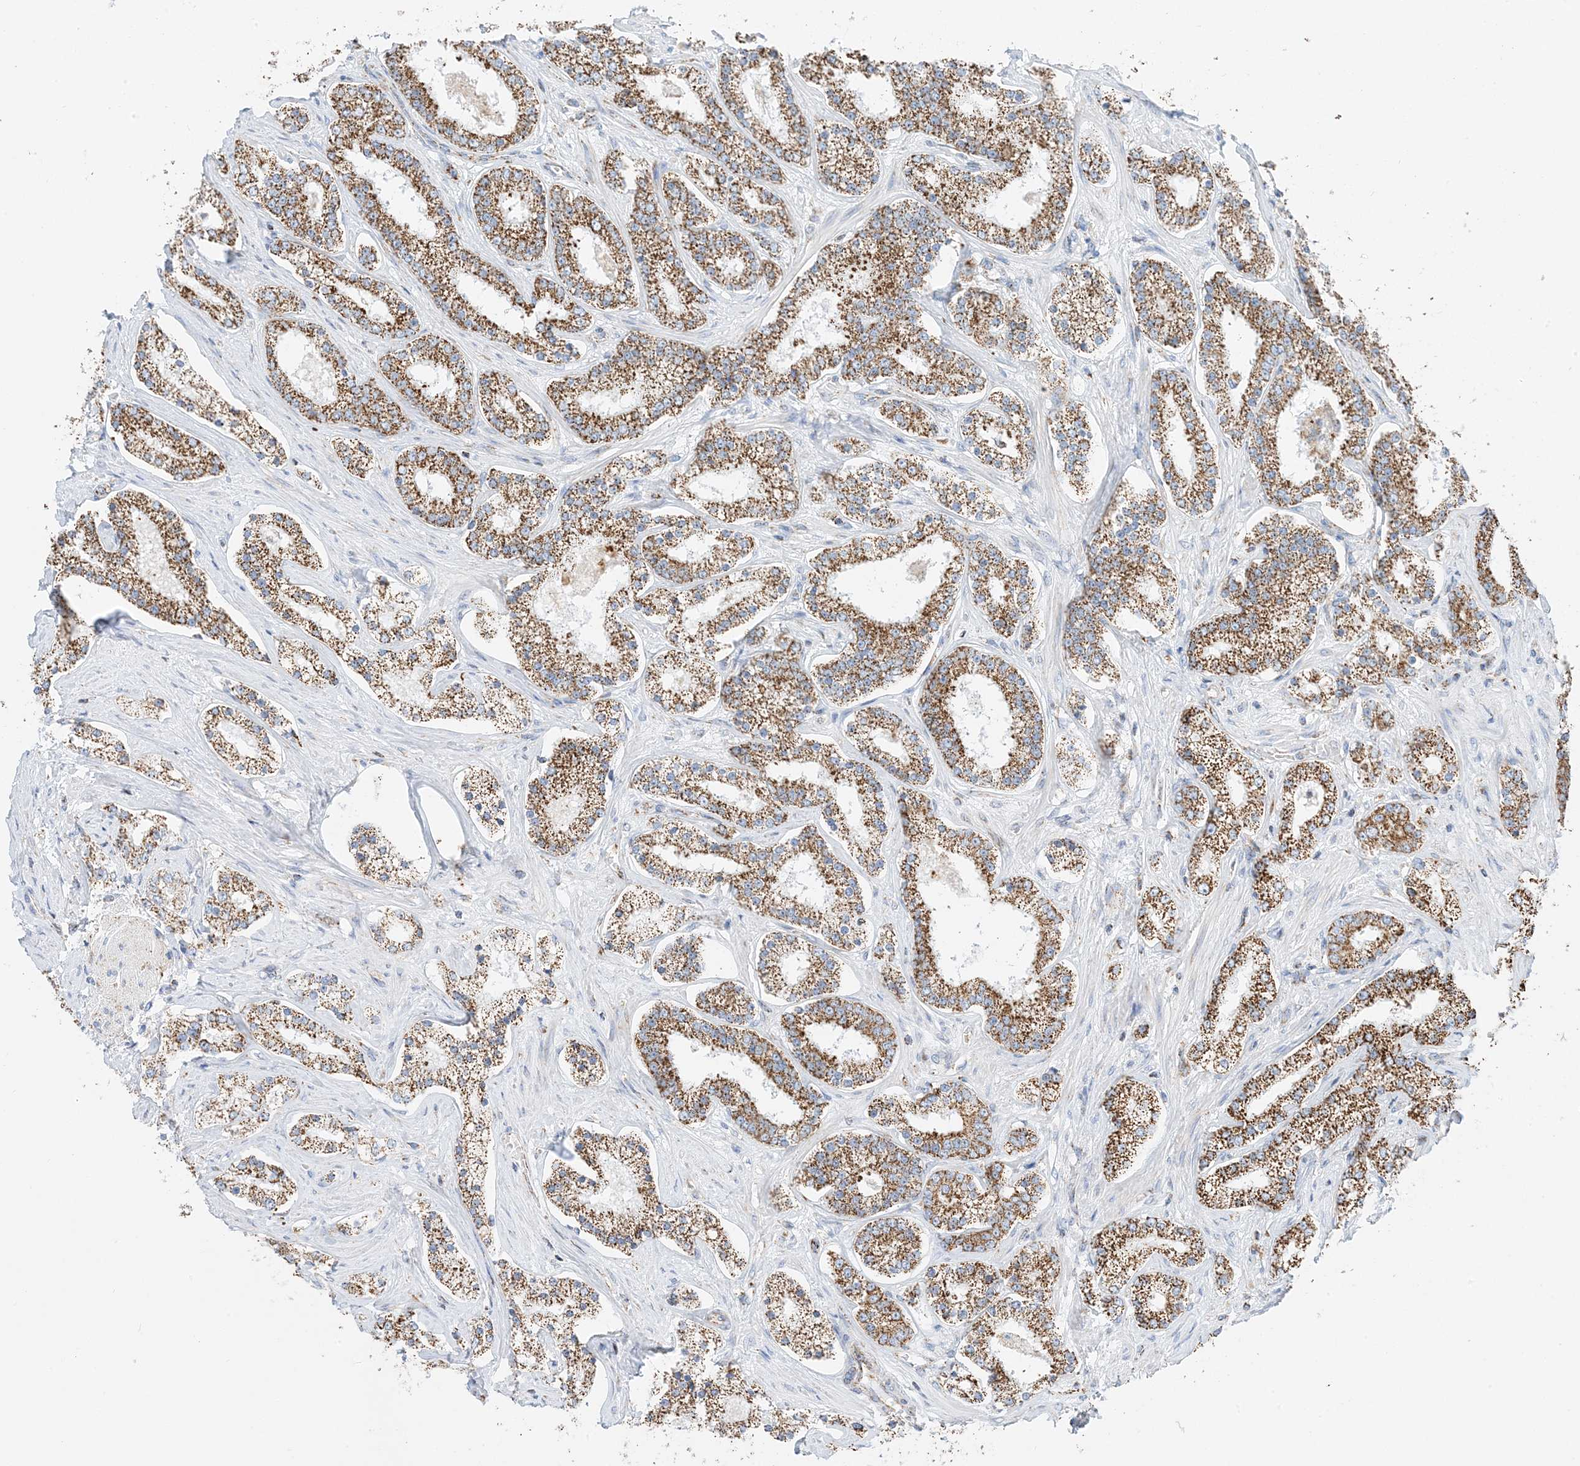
{"staining": {"intensity": "strong", "quantity": ">75%", "location": "cytoplasmic/membranous"}, "tissue": "prostate cancer", "cell_type": "Tumor cells", "image_type": "cancer", "snomed": [{"axis": "morphology", "description": "Normal tissue, NOS"}, {"axis": "morphology", "description": "Adenocarcinoma, High grade"}, {"axis": "topography", "description": "Prostate"}], "caption": "There is high levels of strong cytoplasmic/membranous staining in tumor cells of high-grade adenocarcinoma (prostate), as demonstrated by immunohistochemical staining (brown color).", "gene": "CAPN13", "patient": {"sex": "male", "age": 83}}